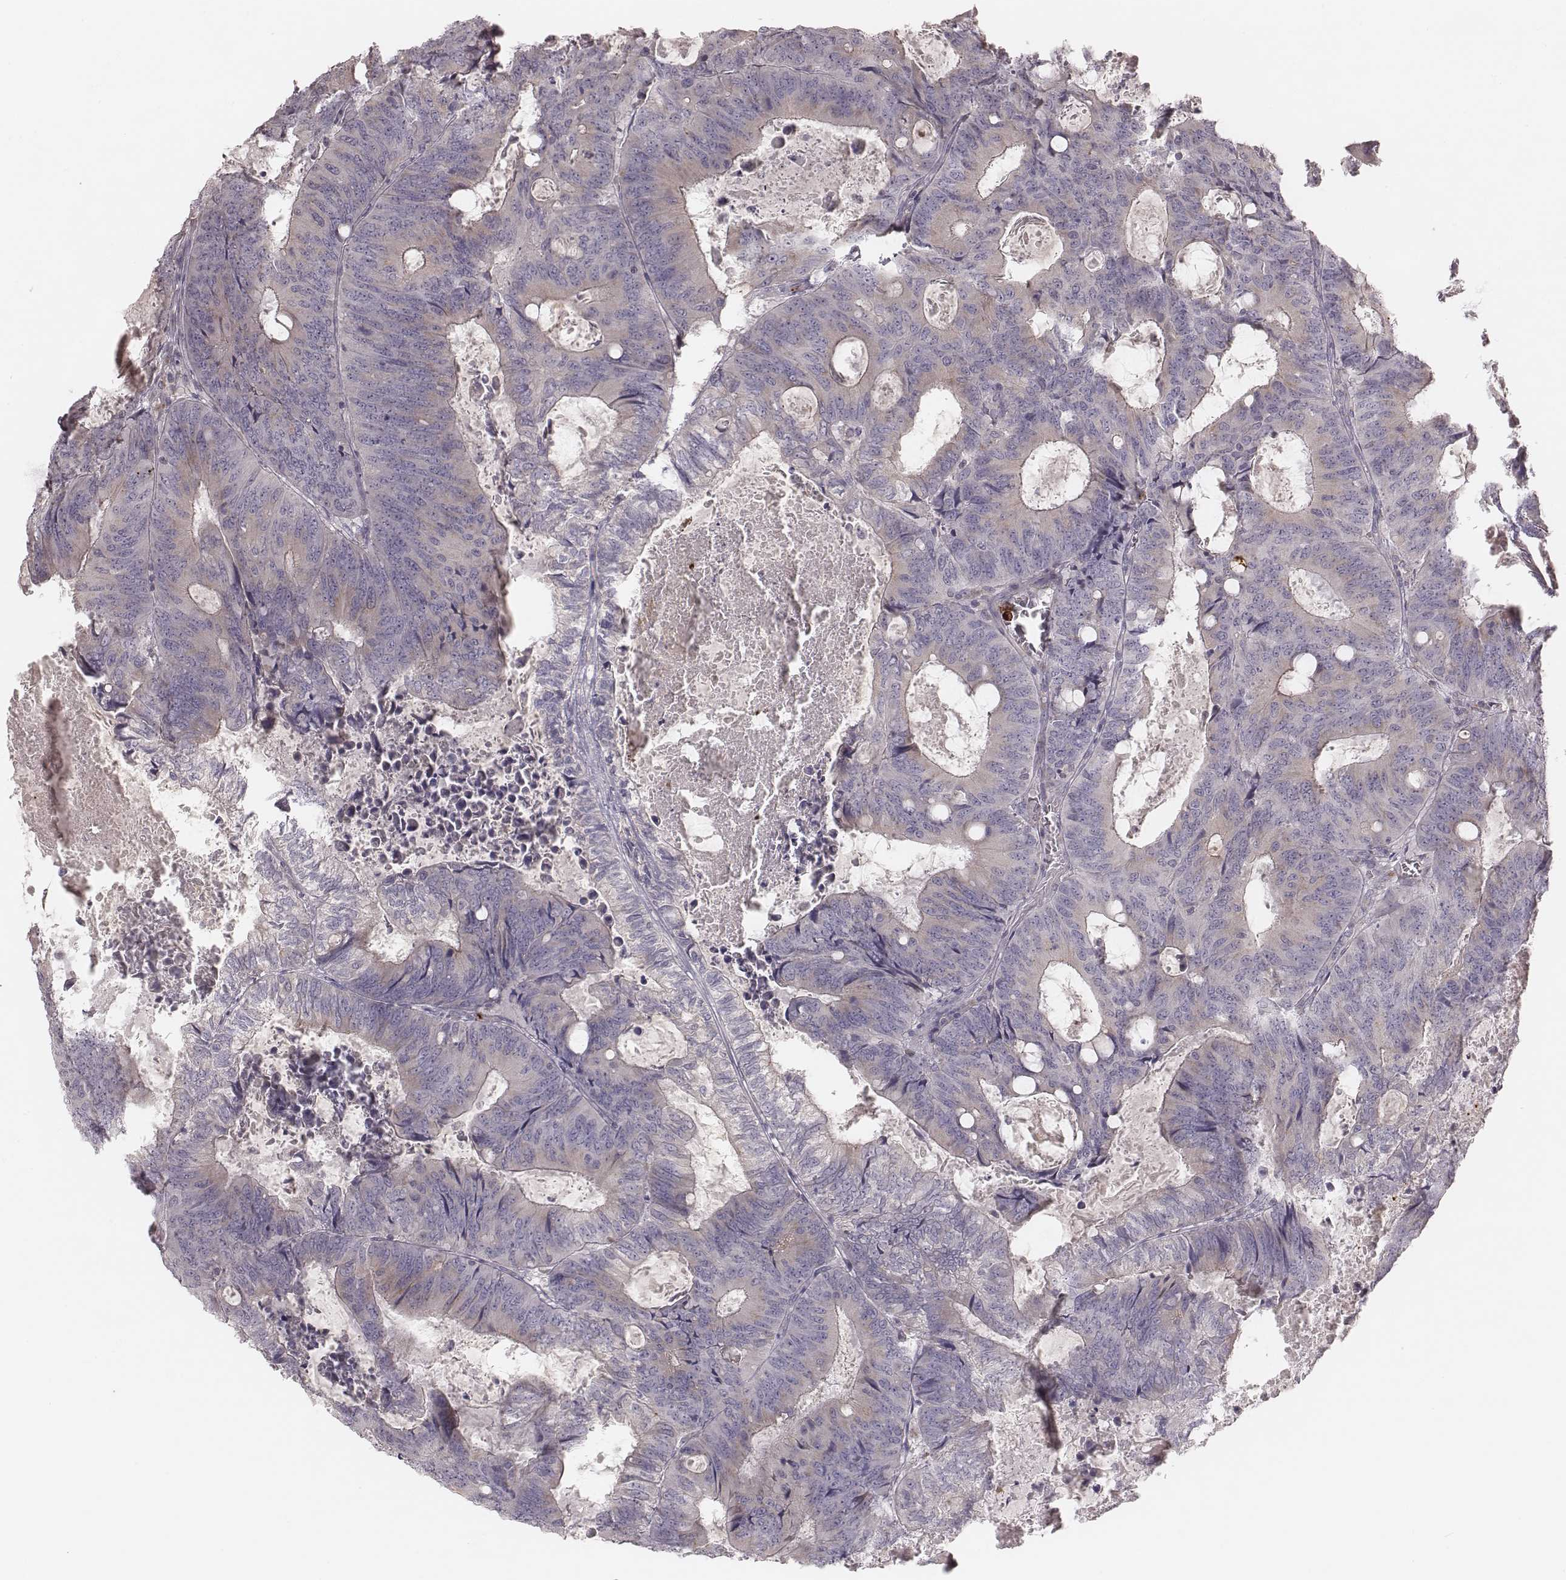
{"staining": {"intensity": "negative", "quantity": "none", "location": "none"}, "tissue": "colorectal cancer", "cell_type": "Tumor cells", "image_type": "cancer", "snomed": [{"axis": "morphology", "description": "Adenocarcinoma, NOS"}, {"axis": "topography", "description": "Colon"}], "caption": "Micrograph shows no significant protein staining in tumor cells of adenocarcinoma (colorectal).", "gene": "ABCA7", "patient": {"sex": "male", "age": 67}}